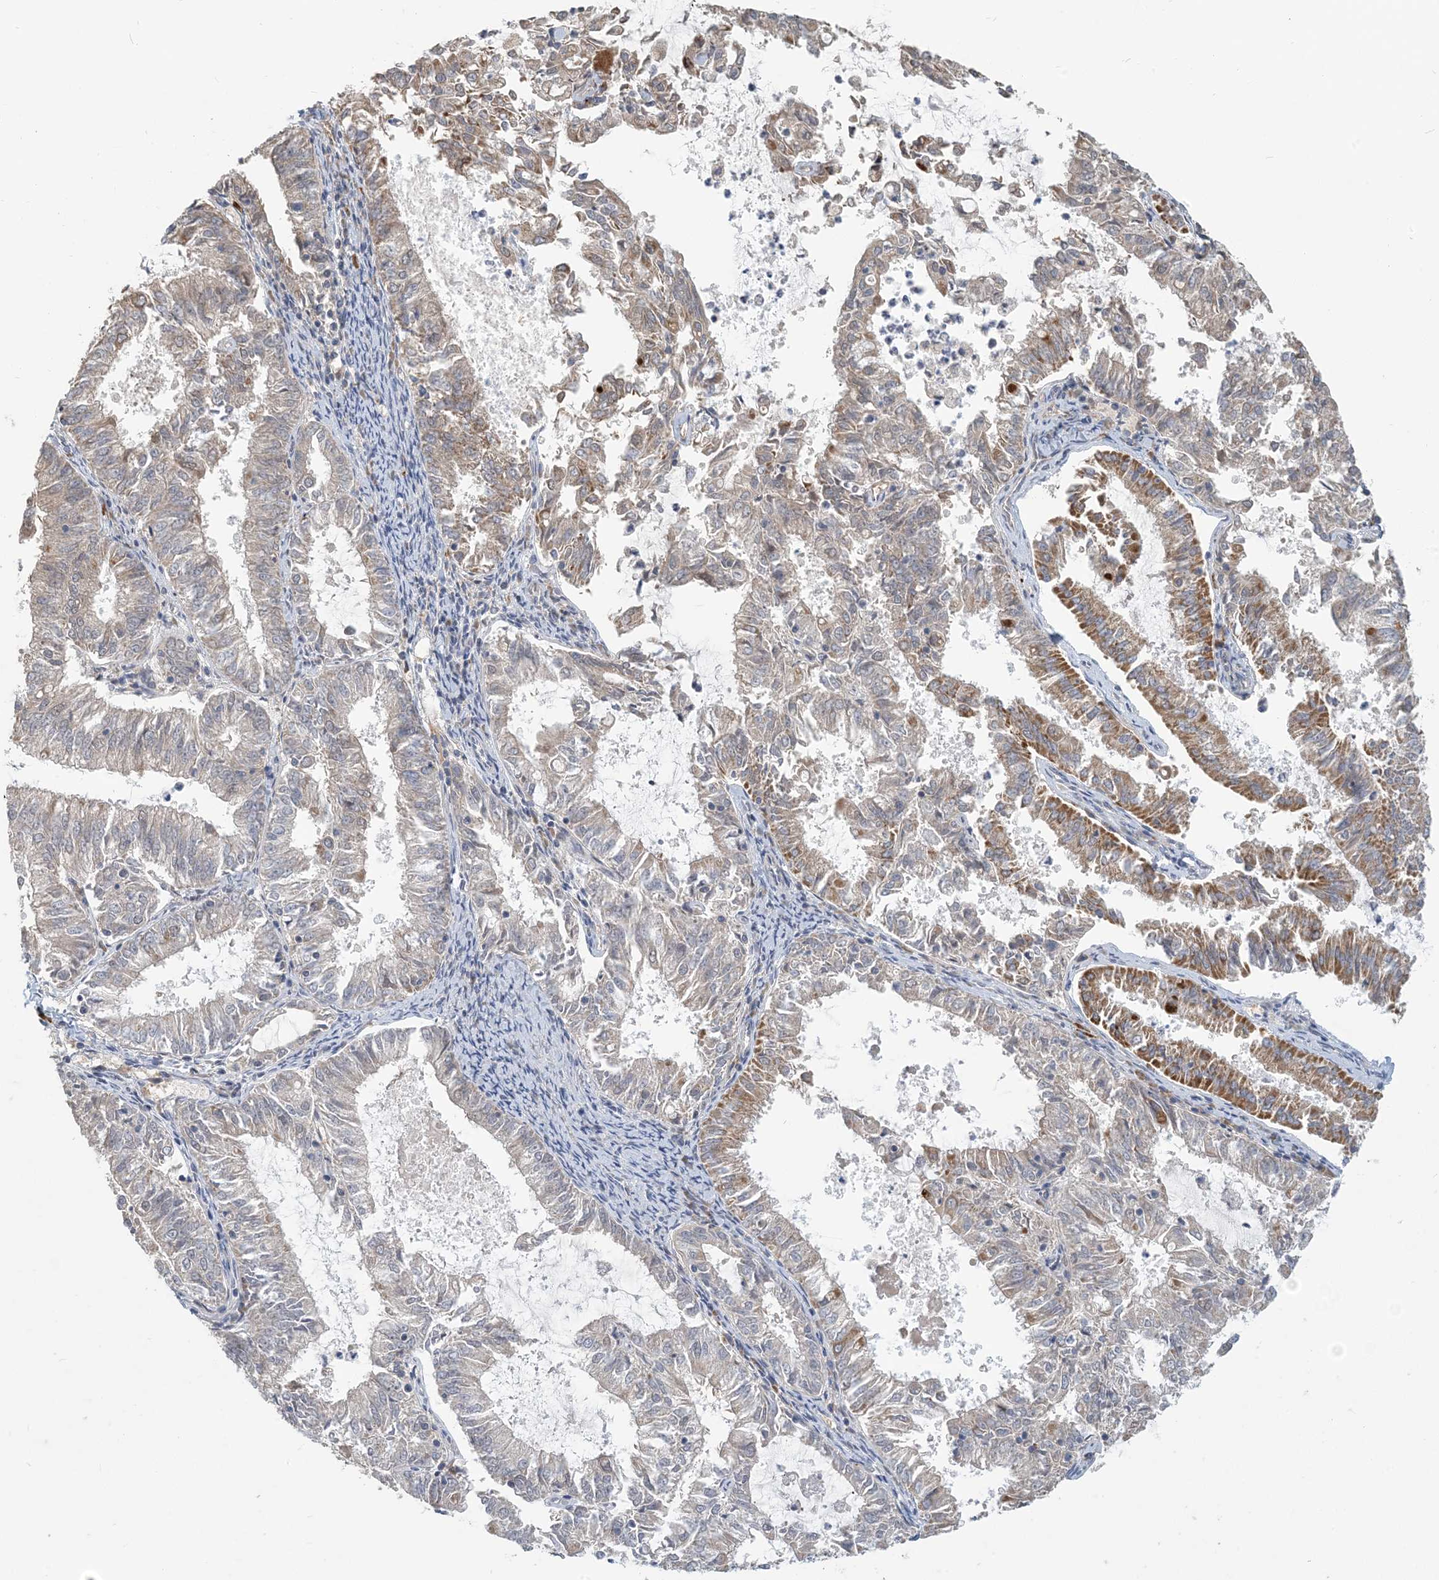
{"staining": {"intensity": "moderate", "quantity": "<25%", "location": "cytoplasmic/membranous"}, "tissue": "endometrial cancer", "cell_type": "Tumor cells", "image_type": "cancer", "snomed": [{"axis": "morphology", "description": "Adenocarcinoma, NOS"}, {"axis": "topography", "description": "Endometrium"}], "caption": "Immunohistochemistry micrograph of human endometrial adenocarcinoma stained for a protein (brown), which displays low levels of moderate cytoplasmic/membranous positivity in approximately <25% of tumor cells.", "gene": "PUSL1", "patient": {"sex": "female", "age": 57}}